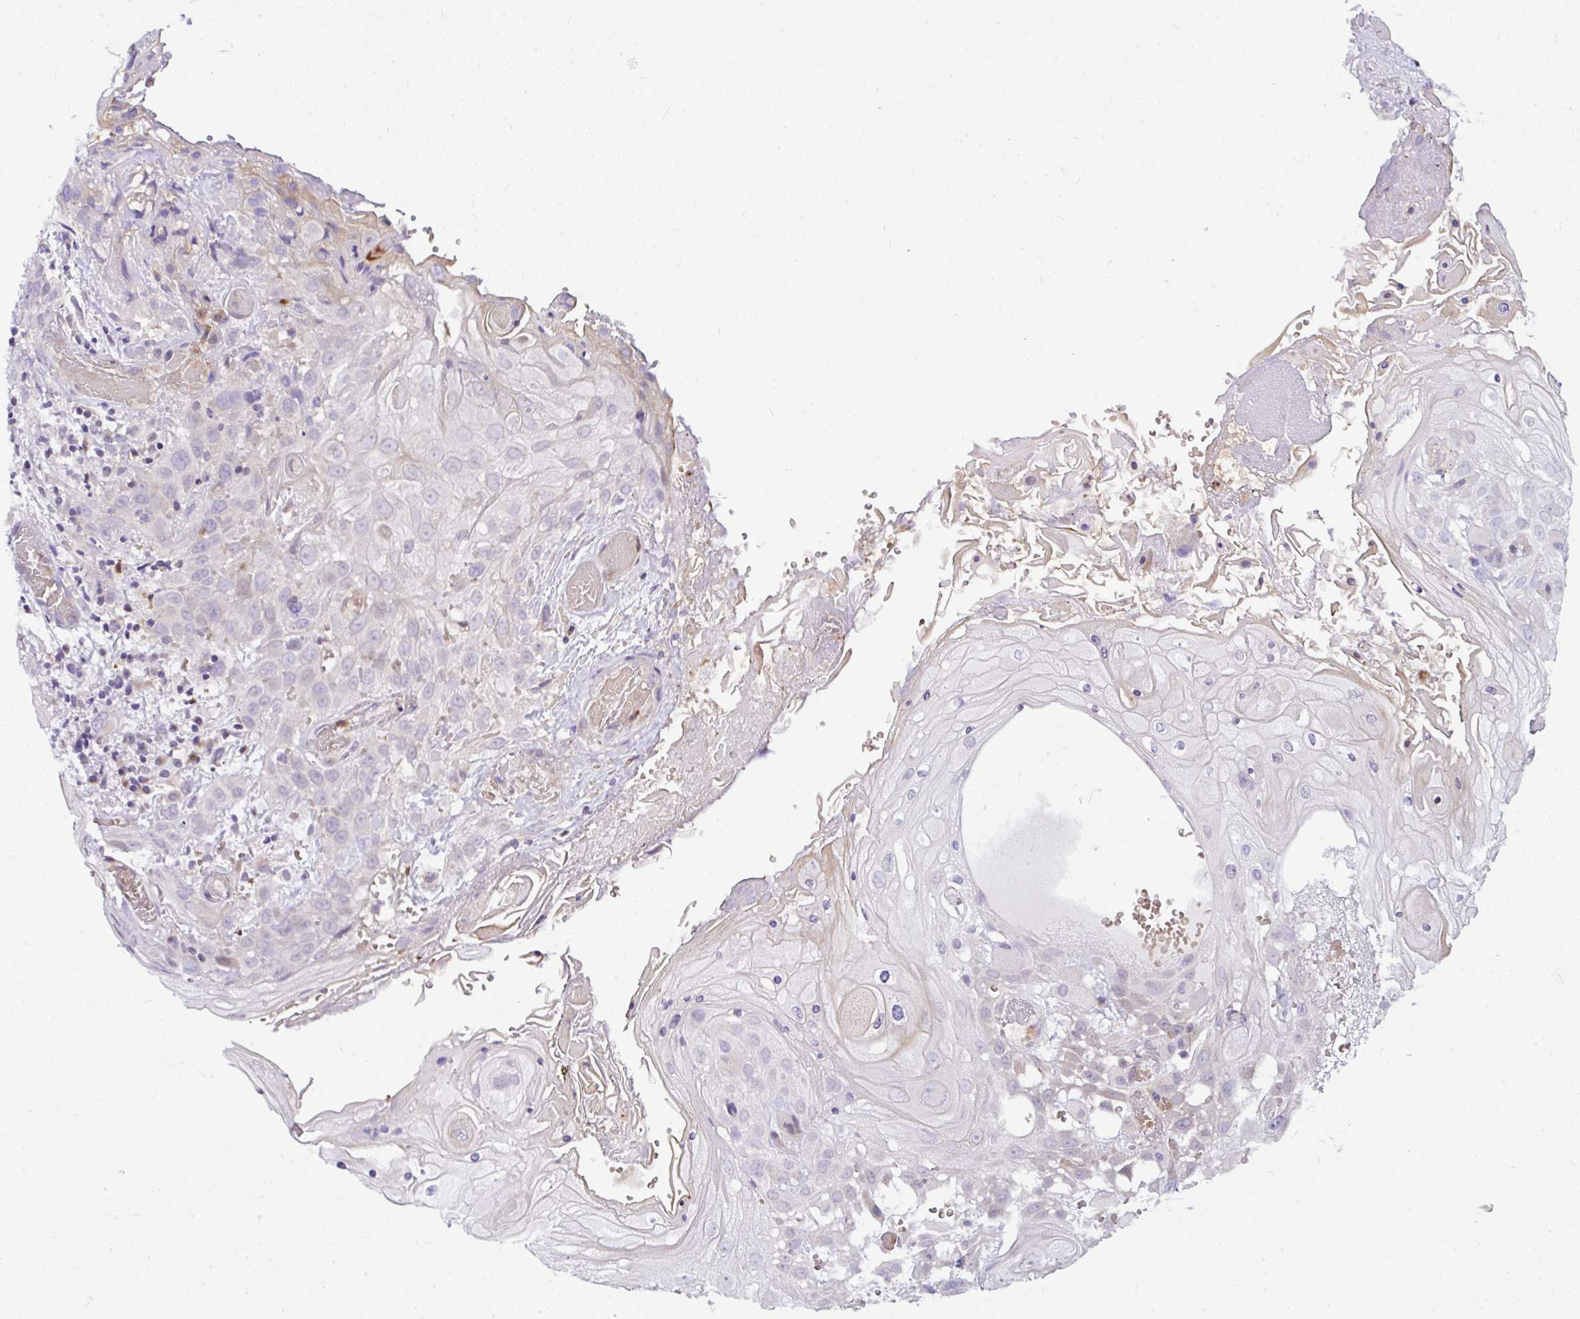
{"staining": {"intensity": "negative", "quantity": "none", "location": "none"}, "tissue": "head and neck cancer", "cell_type": "Tumor cells", "image_type": "cancer", "snomed": [{"axis": "morphology", "description": "Squamous cell carcinoma, NOS"}, {"axis": "topography", "description": "Head-Neck"}], "caption": "A histopathology image of head and neck squamous cell carcinoma stained for a protein displays no brown staining in tumor cells.", "gene": "DEPDC5", "patient": {"sex": "female", "age": 43}}